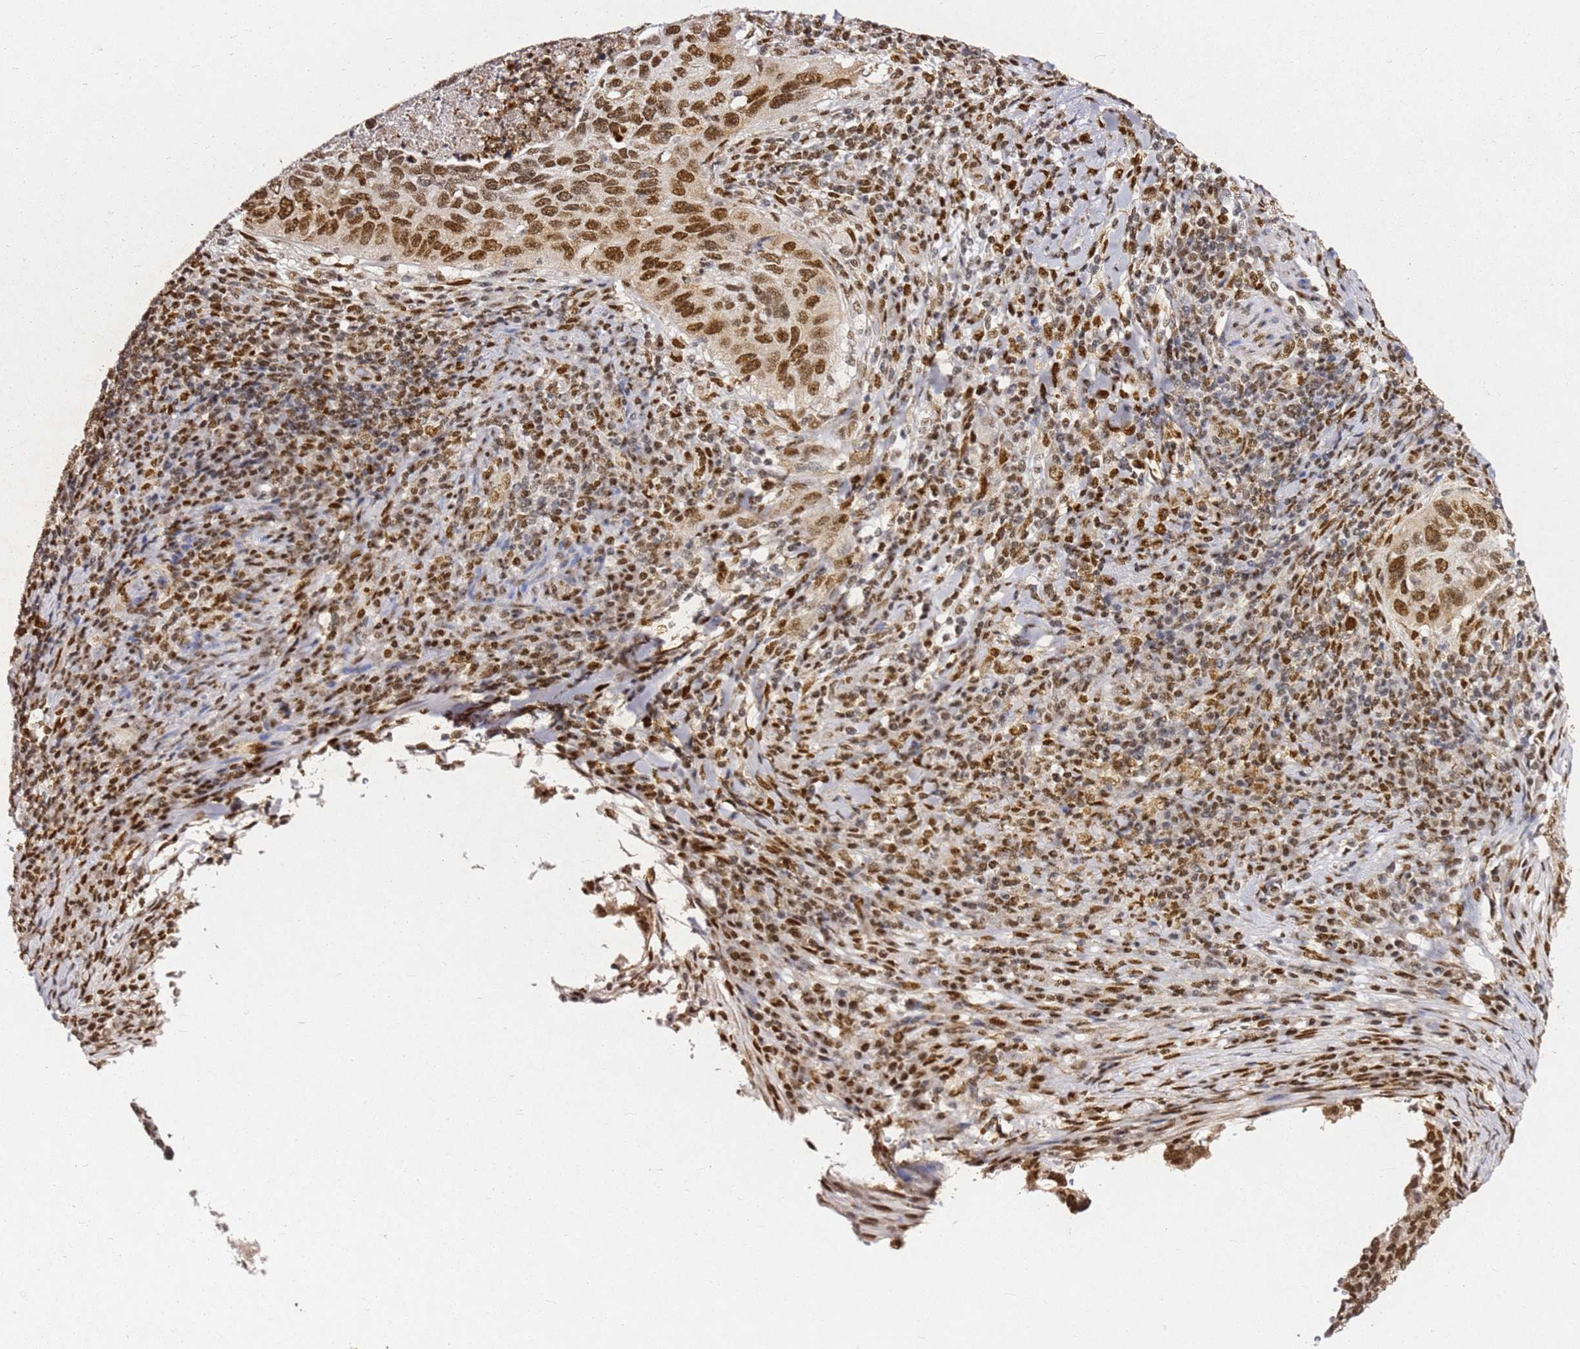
{"staining": {"intensity": "moderate", "quantity": ">75%", "location": "nuclear"}, "tissue": "cervical cancer", "cell_type": "Tumor cells", "image_type": "cancer", "snomed": [{"axis": "morphology", "description": "Squamous cell carcinoma, NOS"}, {"axis": "topography", "description": "Cervix"}], "caption": "High-magnification brightfield microscopy of cervical cancer stained with DAB (3,3'-diaminobenzidine) (brown) and counterstained with hematoxylin (blue). tumor cells exhibit moderate nuclear staining is identified in about>75% of cells.", "gene": "APEX1", "patient": {"sex": "female", "age": 38}}